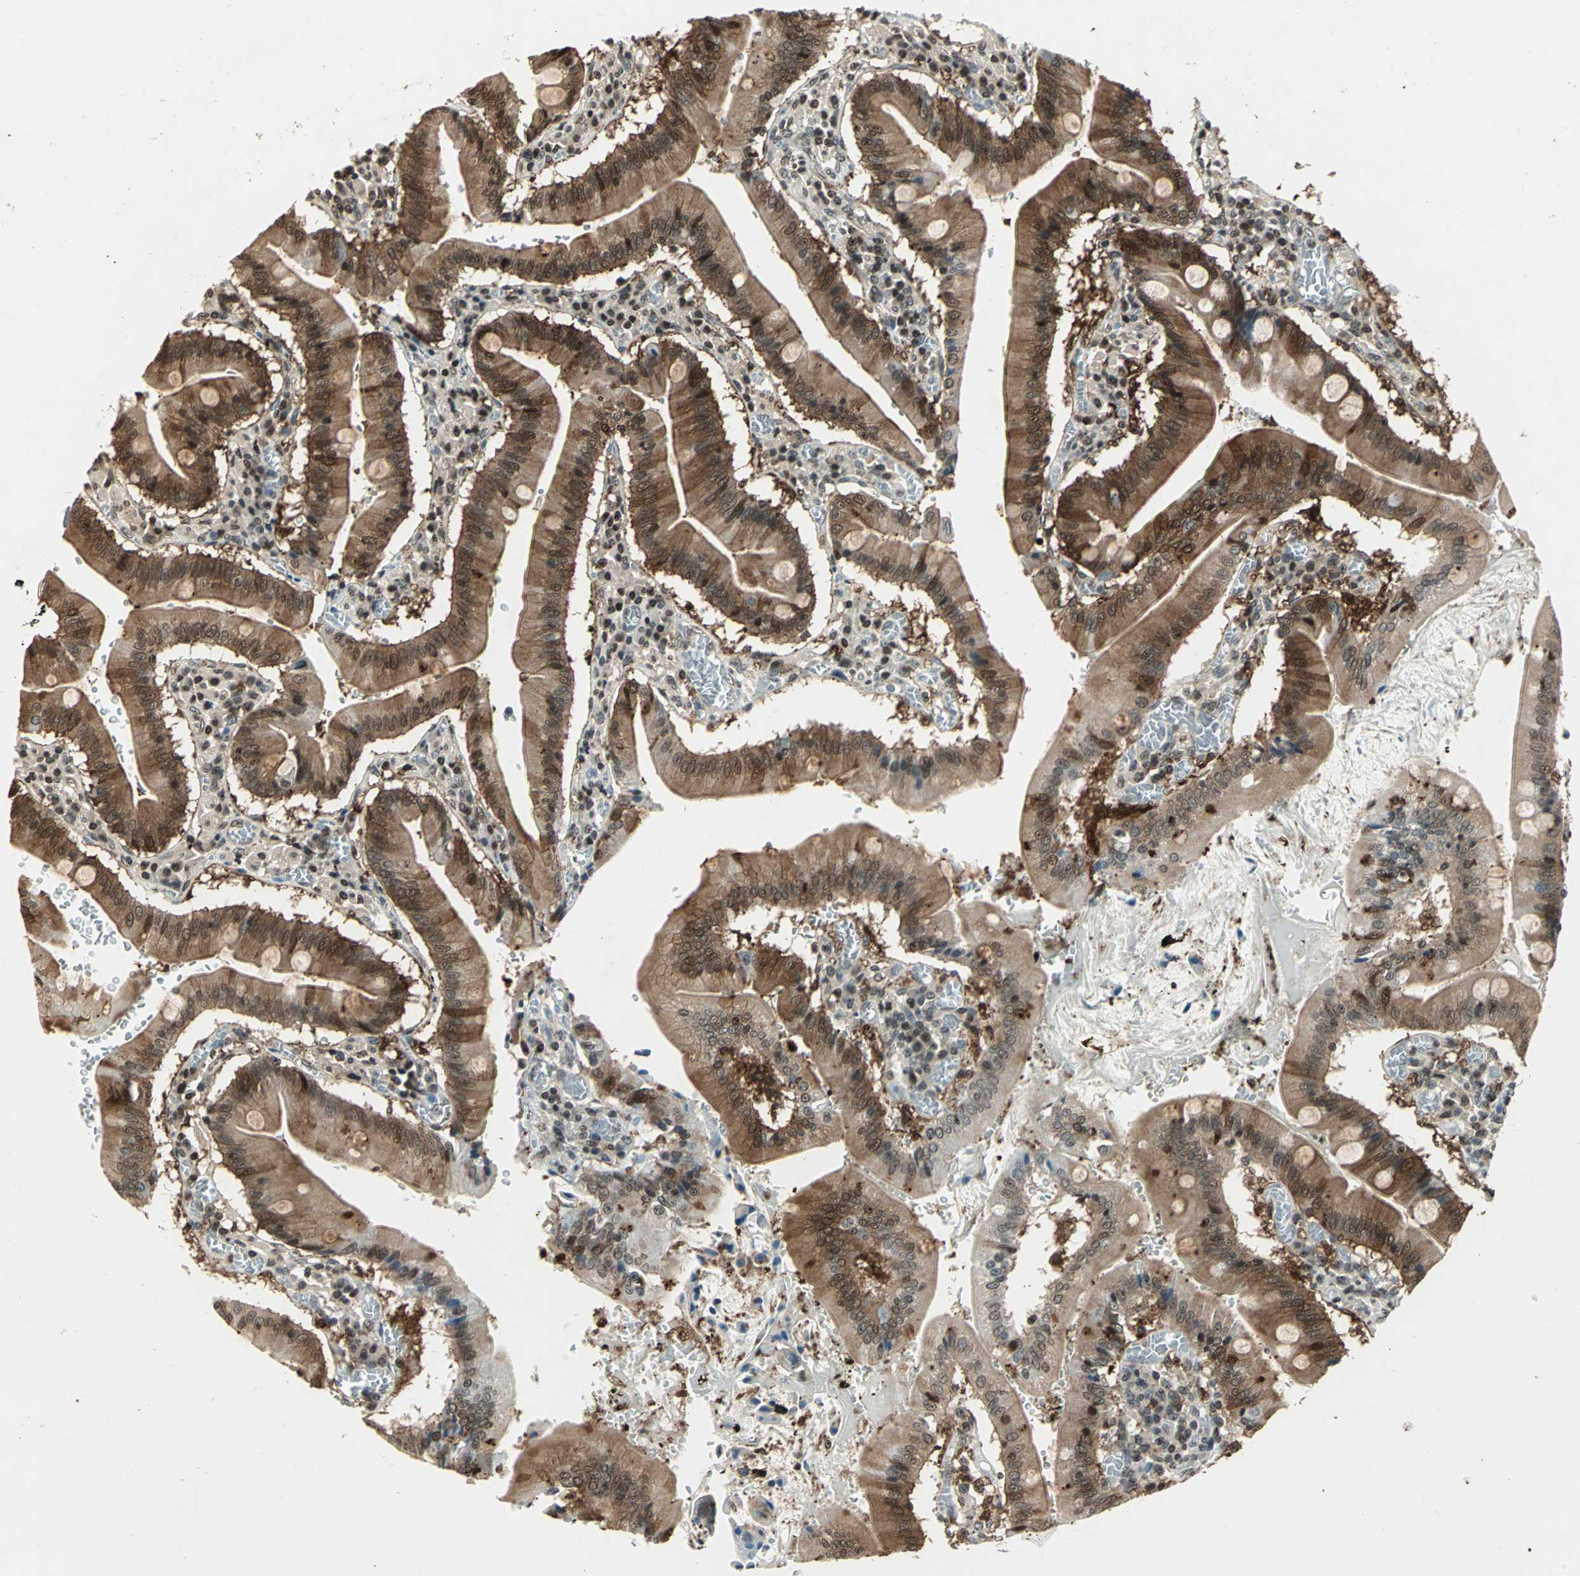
{"staining": {"intensity": "strong", "quantity": ">75%", "location": "cytoplasmic/membranous,nuclear"}, "tissue": "small intestine", "cell_type": "Glandular cells", "image_type": "normal", "snomed": [{"axis": "morphology", "description": "Normal tissue, NOS"}, {"axis": "topography", "description": "Small intestine"}], "caption": "Normal small intestine displays strong cytoplasmic/membranous,nuclear staining in about >75% of glandular cells Using DAB (3,3'-diaminobenzidine) (brown) and hematoxylin (blue) stains, captured at high magnification using brightfield microscopy..", "gene": "LGALS3", "patient": {"sex": "male", "age": 71}}